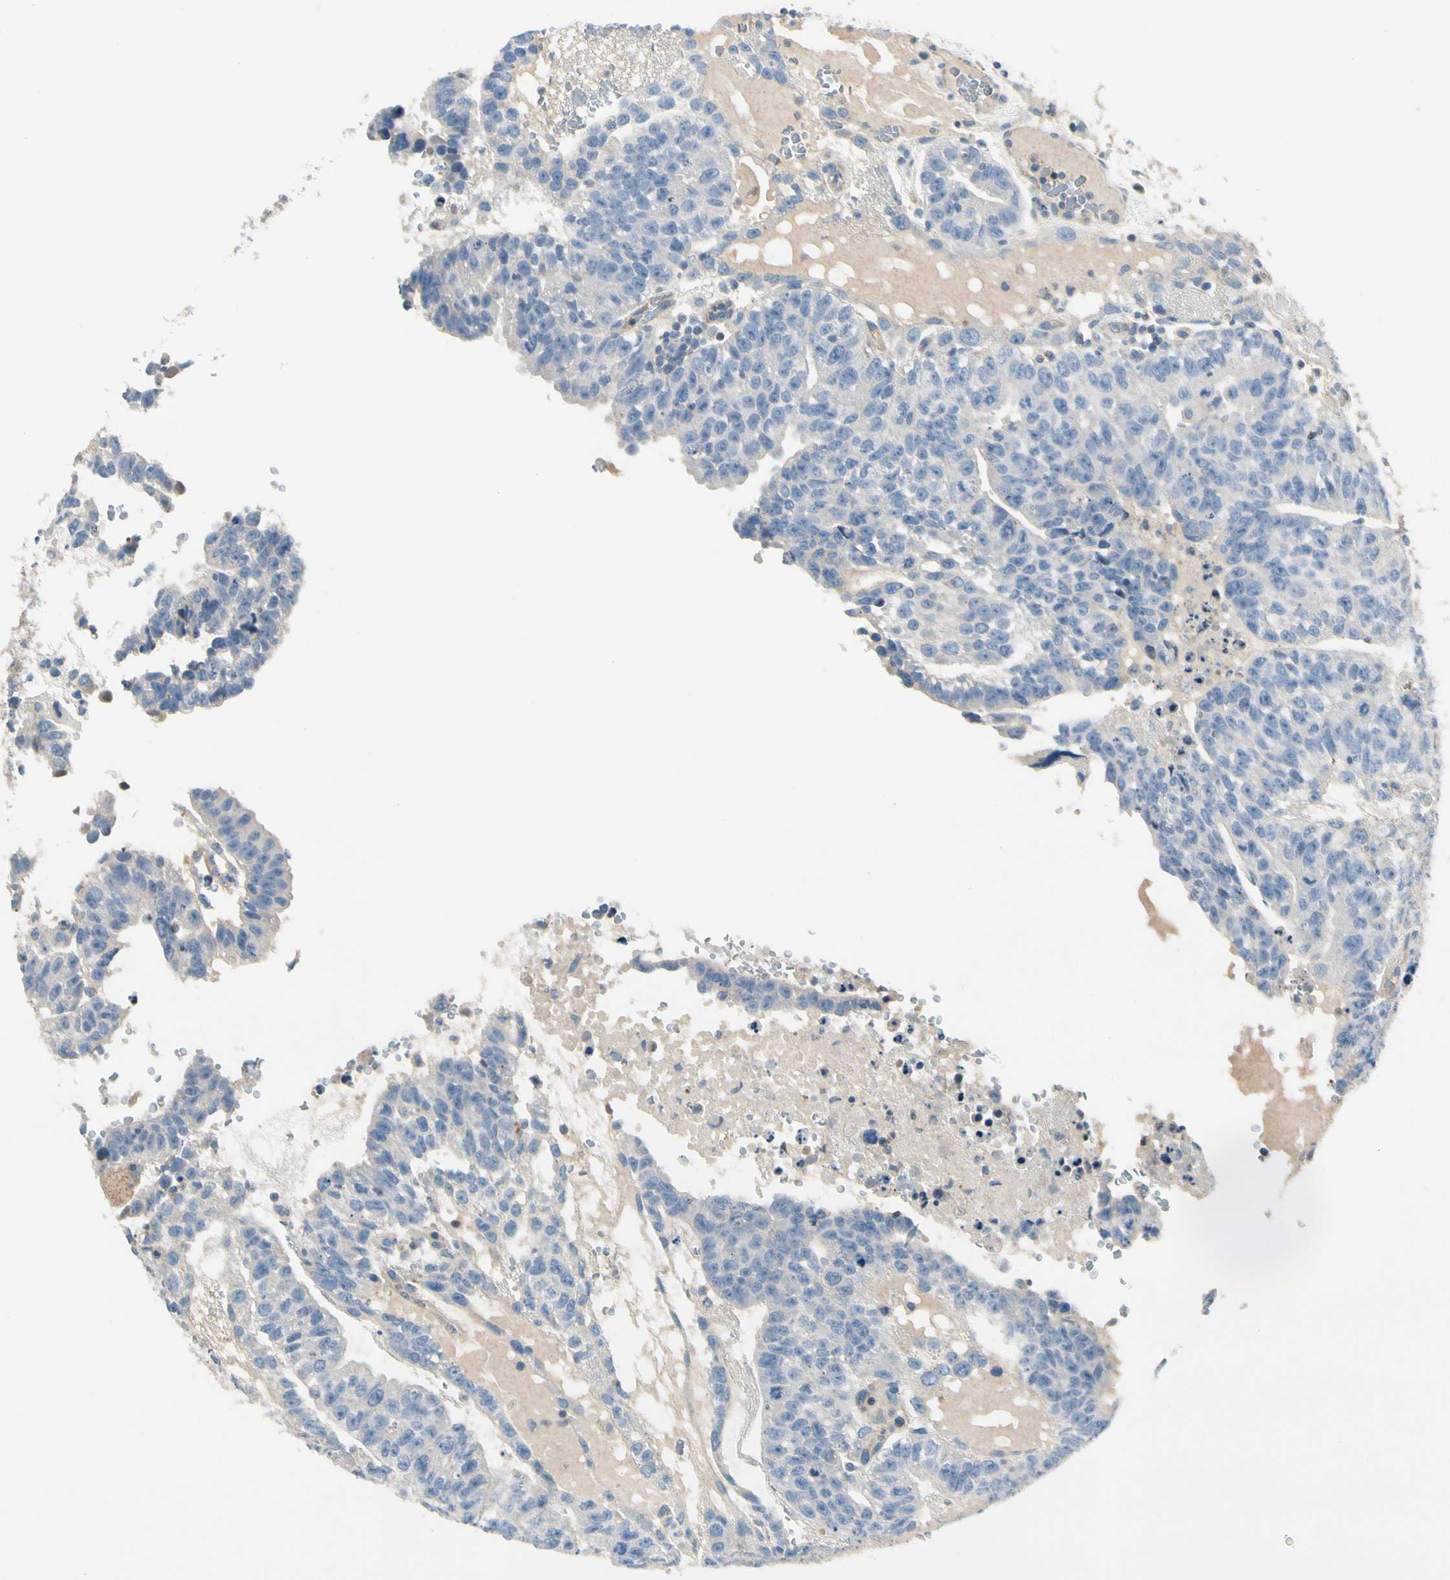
{"staining": {"intensity": "negative", "quantity": "none", "location": "none"}, "tissue": "testis cancer", "cell_type": "Tumor cells", "image_type": "cancer", "snomed": [{"axis": "morphology", "description": "Seminoma, NOS"}, {"axis": "morphology", "description": "Carcinoma, Embryonal, NOS"}, {"axis": "topography", "description": "Testis"}], "caption": "Micrograph shows no protein staining in tumor cells of testis cancer (seminoma) tissue. The staining is performed using DAB (3,3'-diaminobenzidine) brown chromogen with nuclei counter-stained in using hematoxylin.", "gene": "CDH6", "patient": {"sex": "male", "age": 52}}